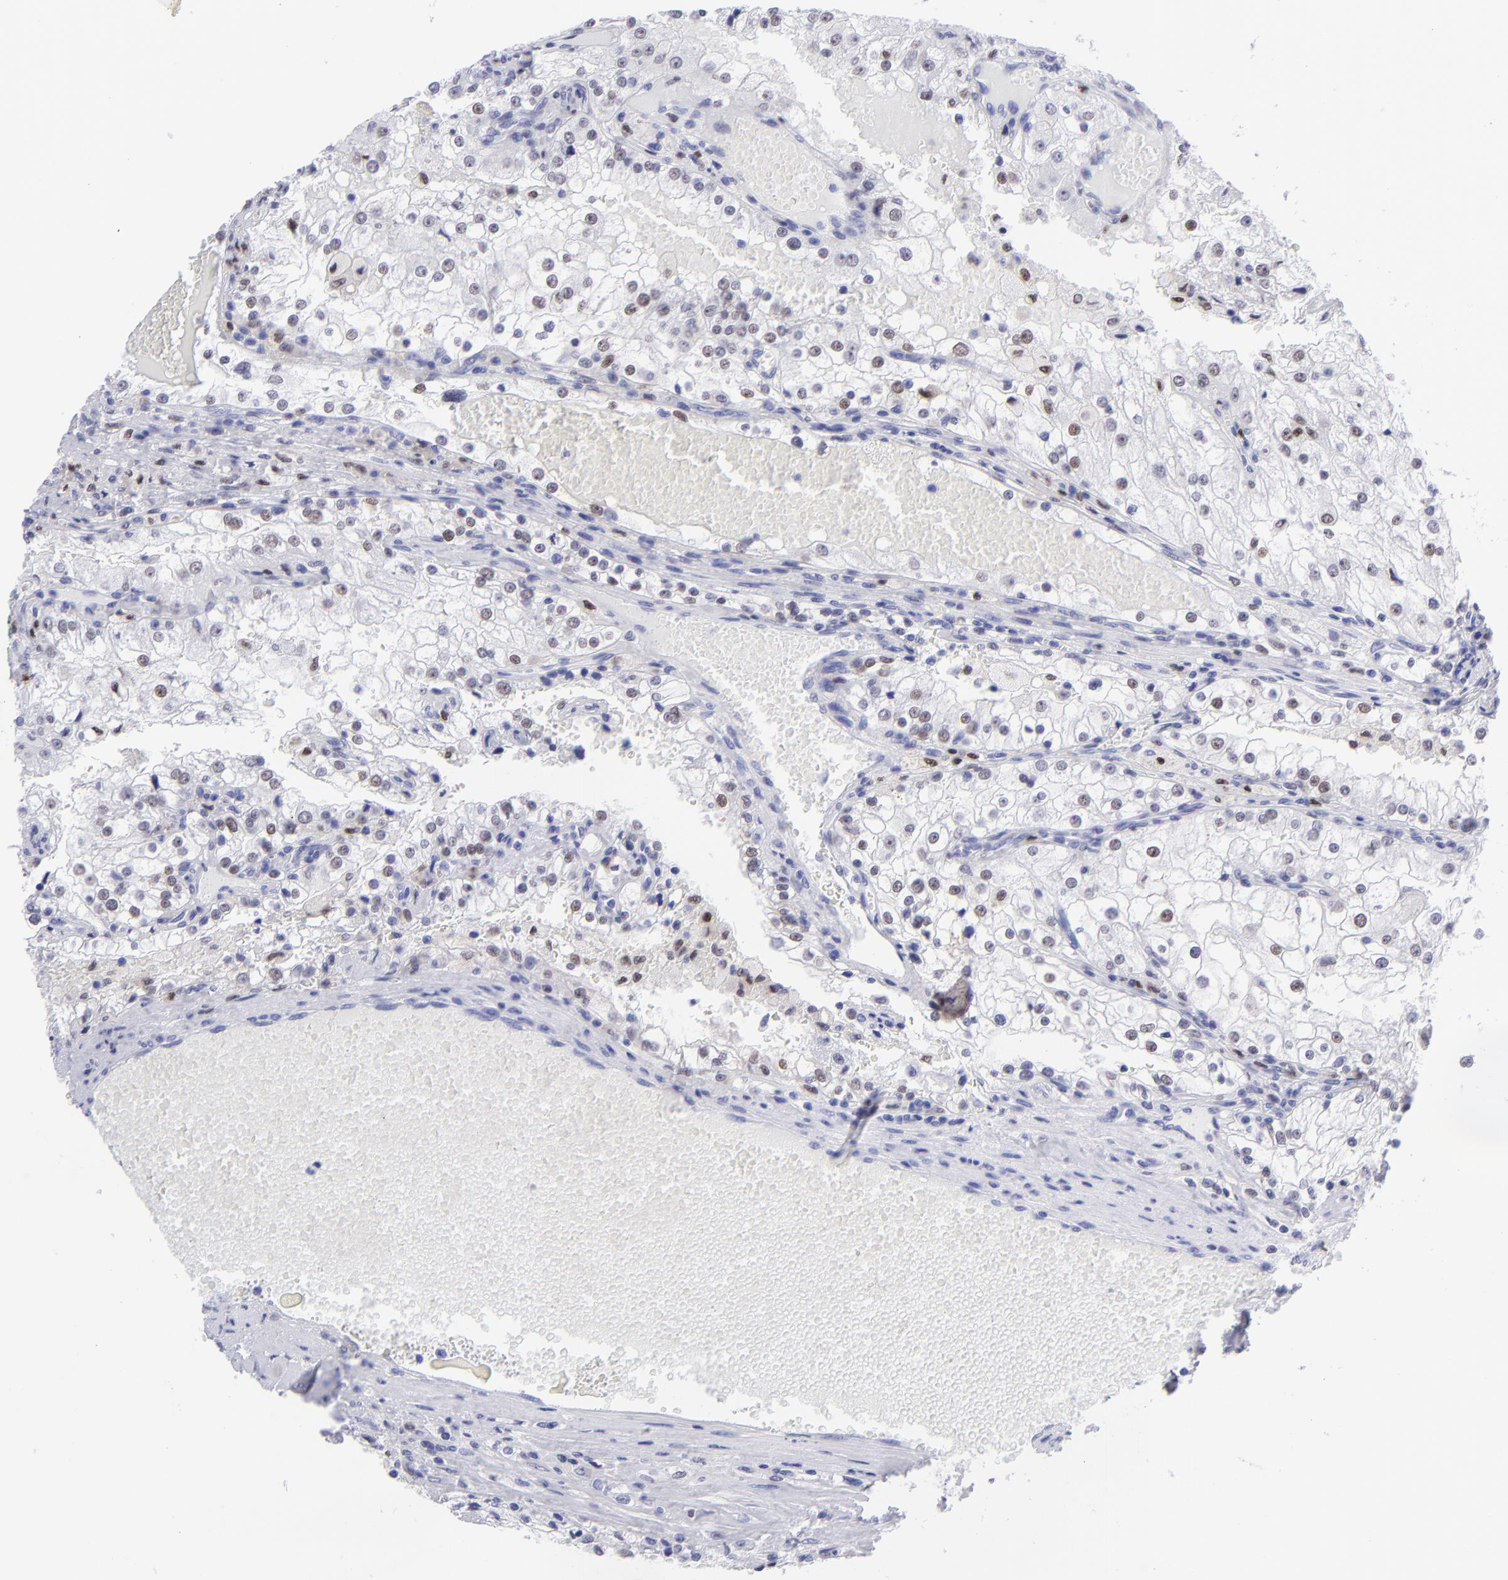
{"staining": {"intensity": "weak", "quantity": "25%-75%", "location": "nuclear"}, "tissue": "renal cancer", "cell_type": "Tumor cells", "image_type": "cancer", "snomed": [{"axis": "morphology", "description": "Adenocarcinoma, NOS"}, {"axis": "topography", "description": "Kidney"}], "caption": "Protein staining displays weak nuclear expression in about 25%-75% of tumor cells in renal cancer.", "gene": "MITF", "patient": {"sex": "female", "age": 74}}